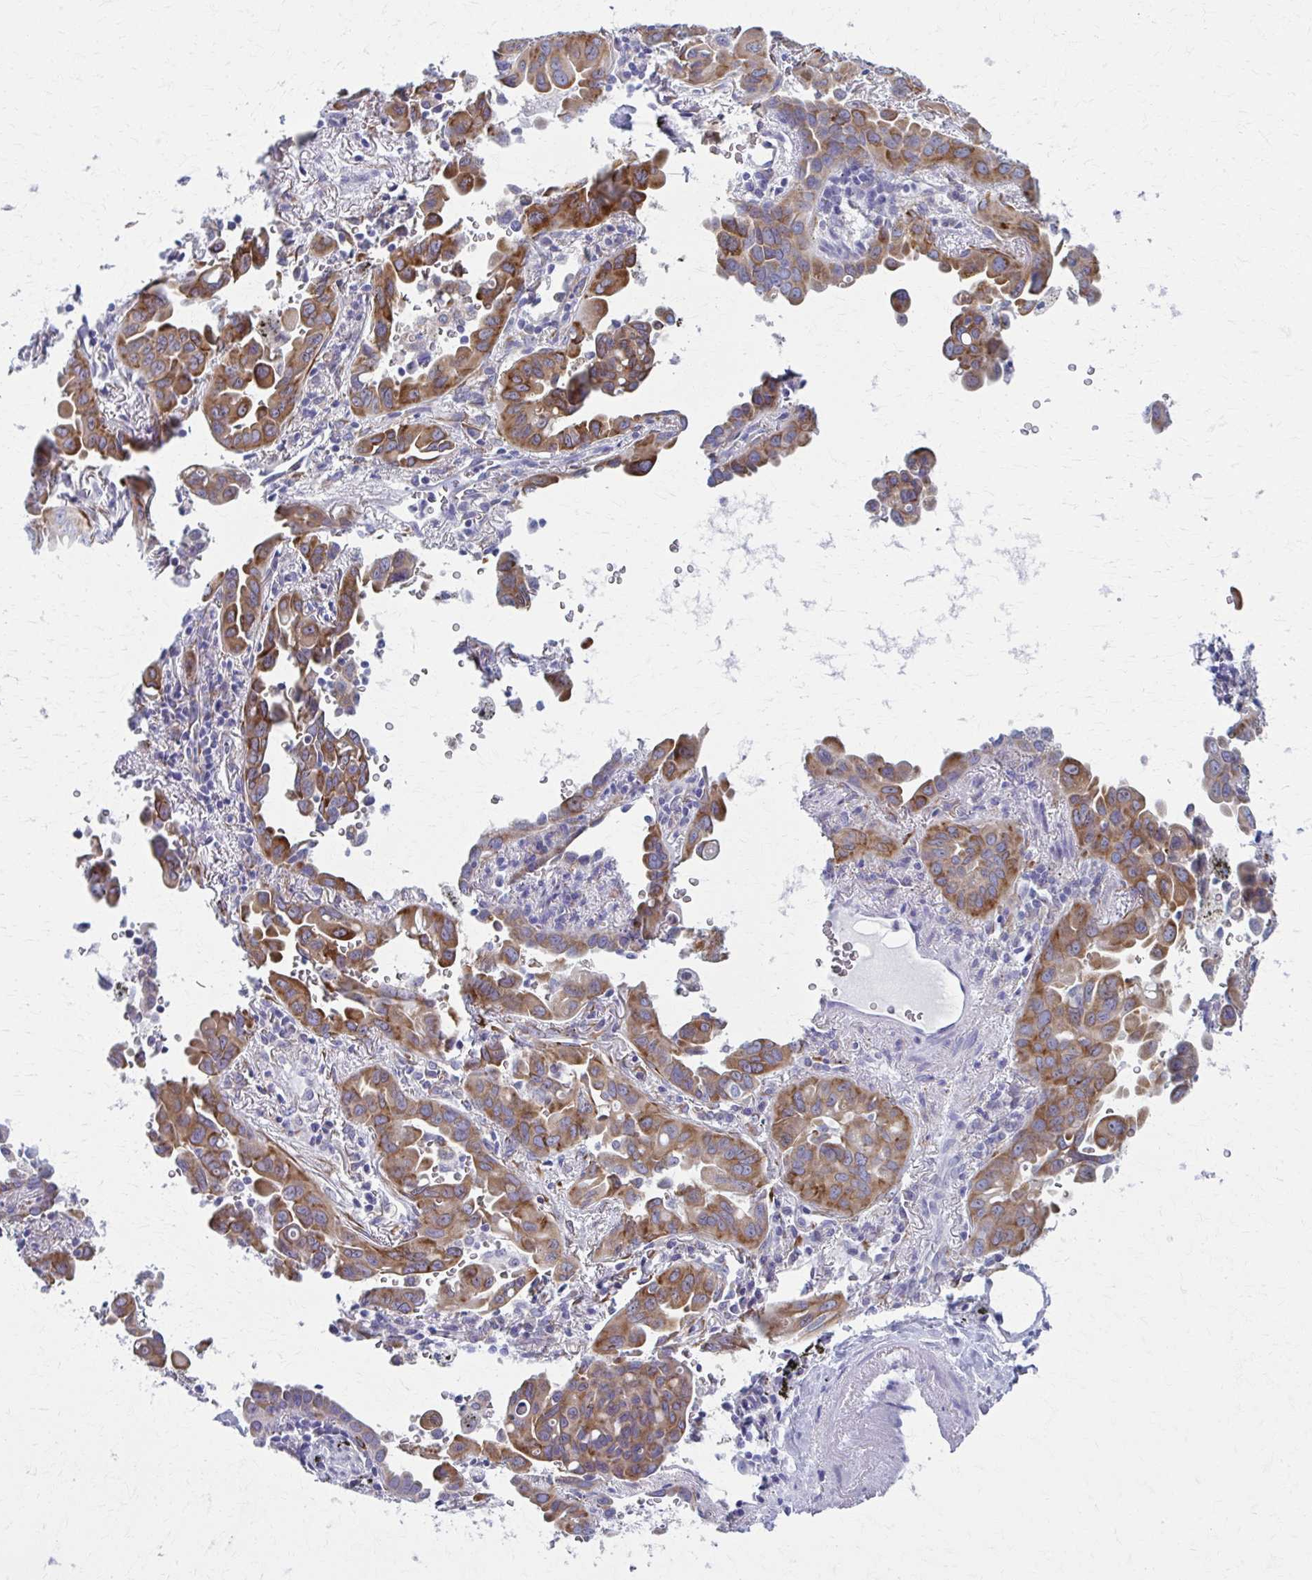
{"staining": {"intensity": "moderate", "quantity": ">75%", "location": "cytoplasmic/membranous"}, "tissue": "lung cancer", "cell_type": "Tumor cells", "image_type": "cancer", "snomed": [{"axis": "morphology", "description": "Adenocarcinoma, NOS"}, {"axis": "topography", "description": "Lung"}], "caption": "This photomicrograph displays adenocarcinoma (lung) stained with immunohistochemistry to label a protein in brown. The cytoplasmic/membranous of tumor cells show moderate positivity for the protein. Nuclei are counter-stained blue.", "gene": "SPATS2L", "patient": {"sex": "male", "age": 68}}